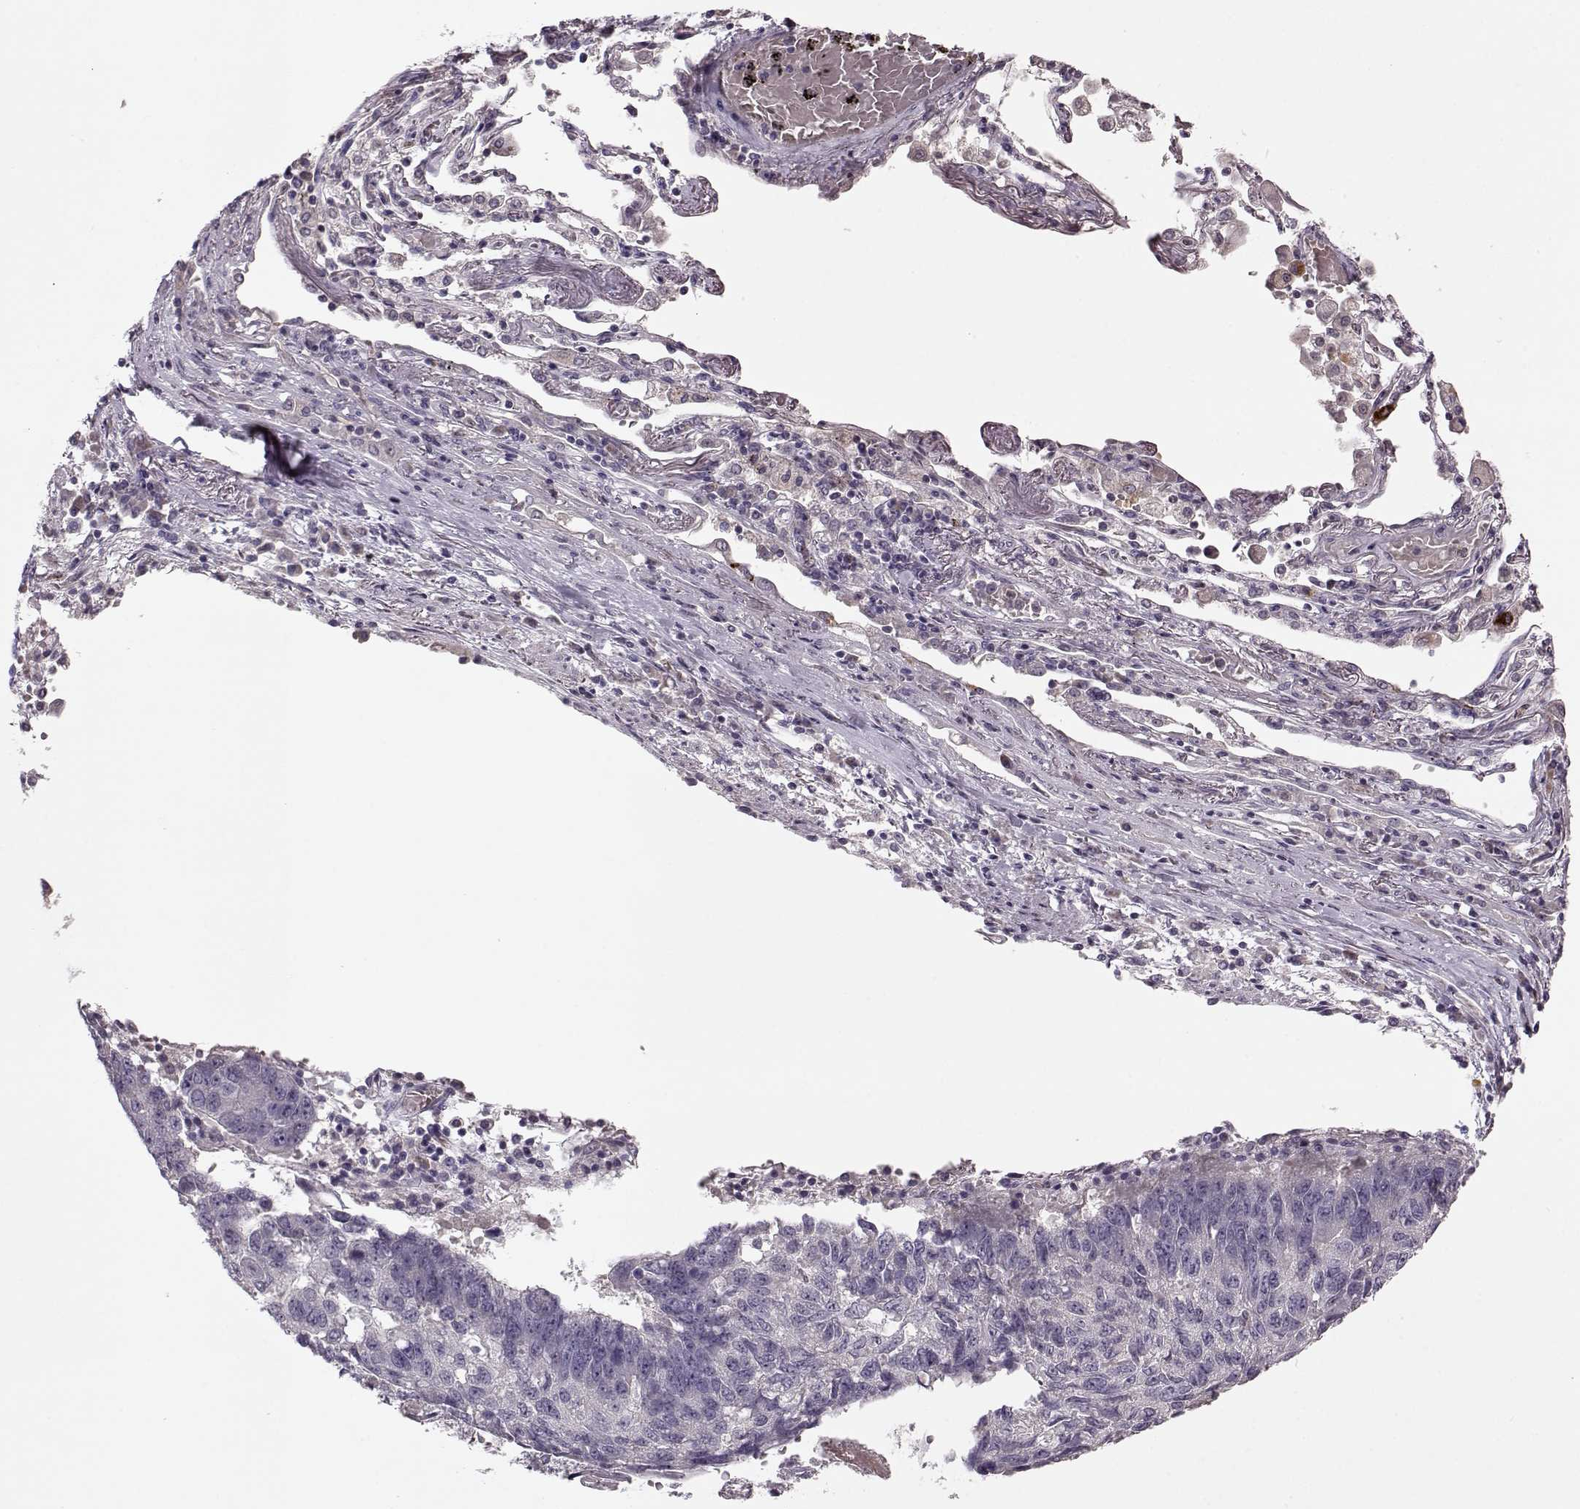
{"staining": {"intensity": "negative", "quantity": "none", "location": "none"}, "tissue": "lung cancer", "cell_type": "Tumor cells", "image_type": "cancer", "snomed": [{"axis": "morphology", "description": "Squamous cell carcinoma, NOS"}, {"axis": "topography", "description": "Lung"}], "caption": "A high-resolution micrograph shows immunohistochemistry staining of squamous cell carcinoma (lung), which exhibits no significant staining in tumor cells. The staining is performed using DAB brown chromogen with nuclei counter-stained in using hematoxylin.", "gene": "ACOT11", "patient": {"sex": "male", "age": 73}}